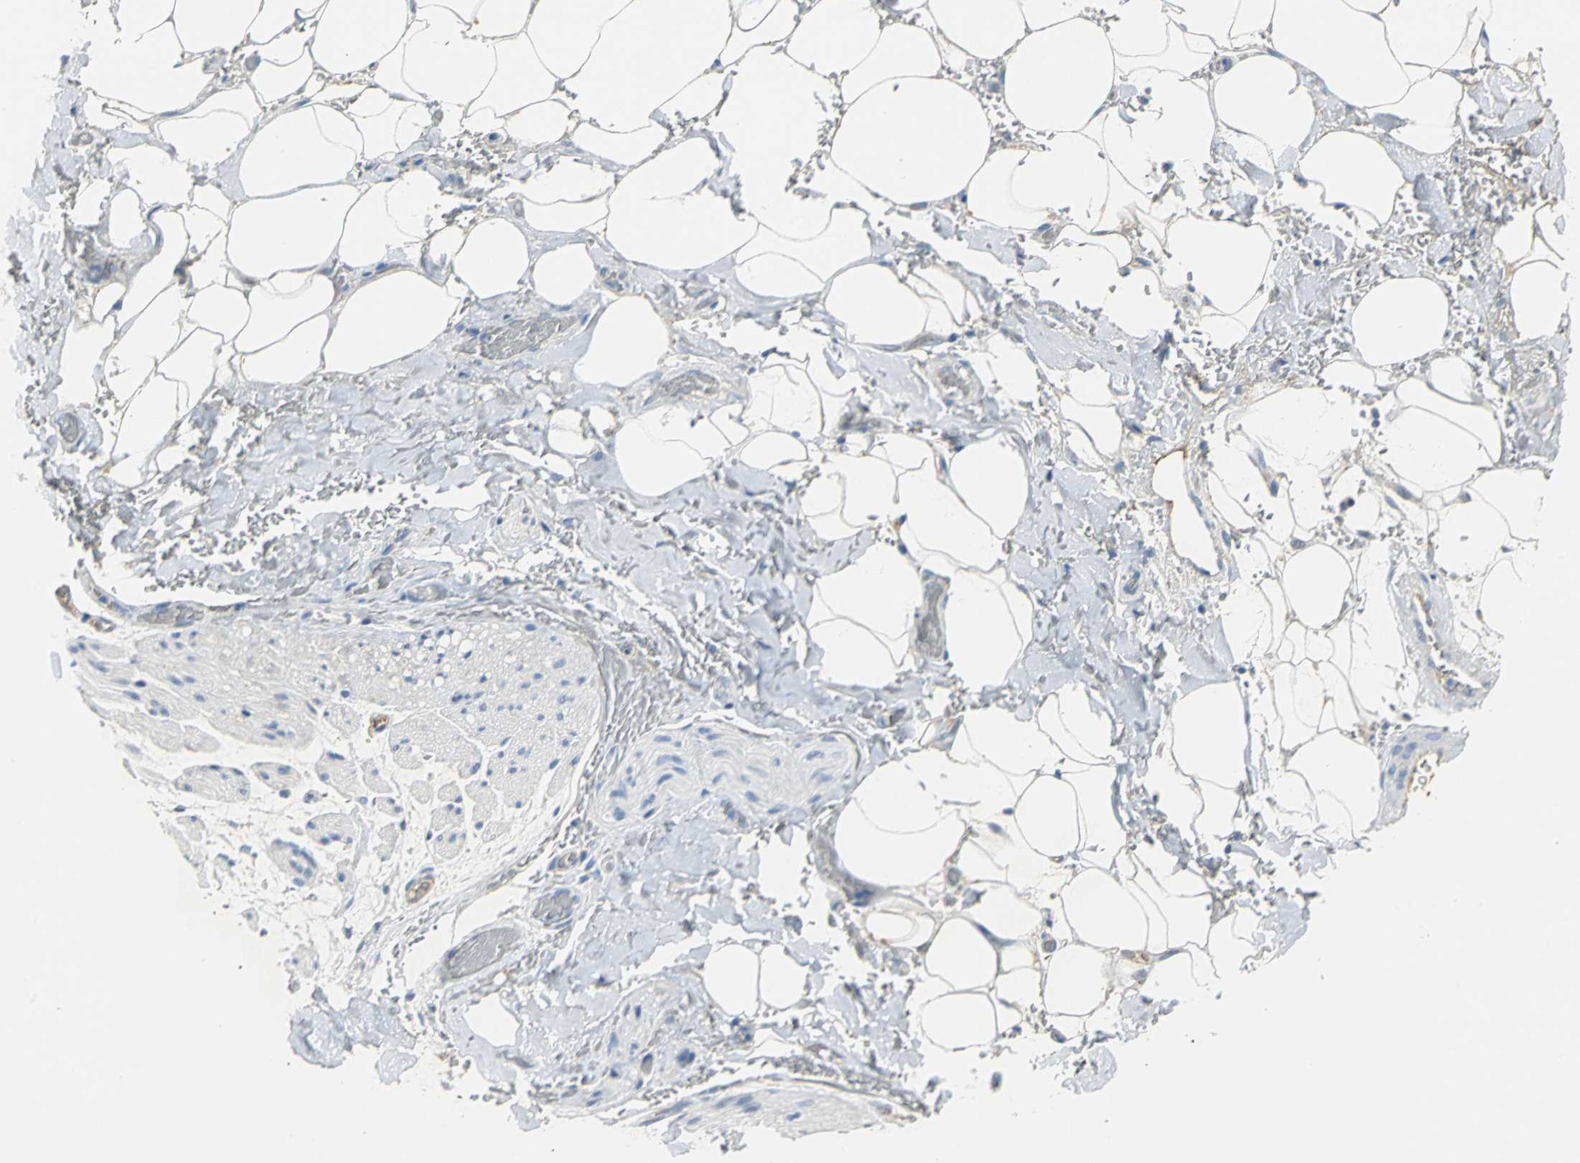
{"staining": {"intensity": "weak", "quantity": "25%-75%", "location": "cytoplasmic/membranous"}, "tissue": "adipose tissue", "cell_type": "Adipocytes", "image_type": "normal", "snomed": [{"axis": "morphology", "description": "Normal tissue, NOS"}, {"axis": "morphology", "description": "Cholangiocarcinoma"}, {"axis": "topography", "description": "Liver"}, {"axis": "topography", "description": "Peripheral nerve tissue"}], "caption": "Immunohistochemical staining of normal human adipose tissue displays low levels of weak cytoplasmic/membranous expression in approximately 25%-75% of adipocytes. The protein is shown in brown color, while the nuclei are stained blue.", "gene": "GYG2", "patient": {"sex": "male", "age": 50}}